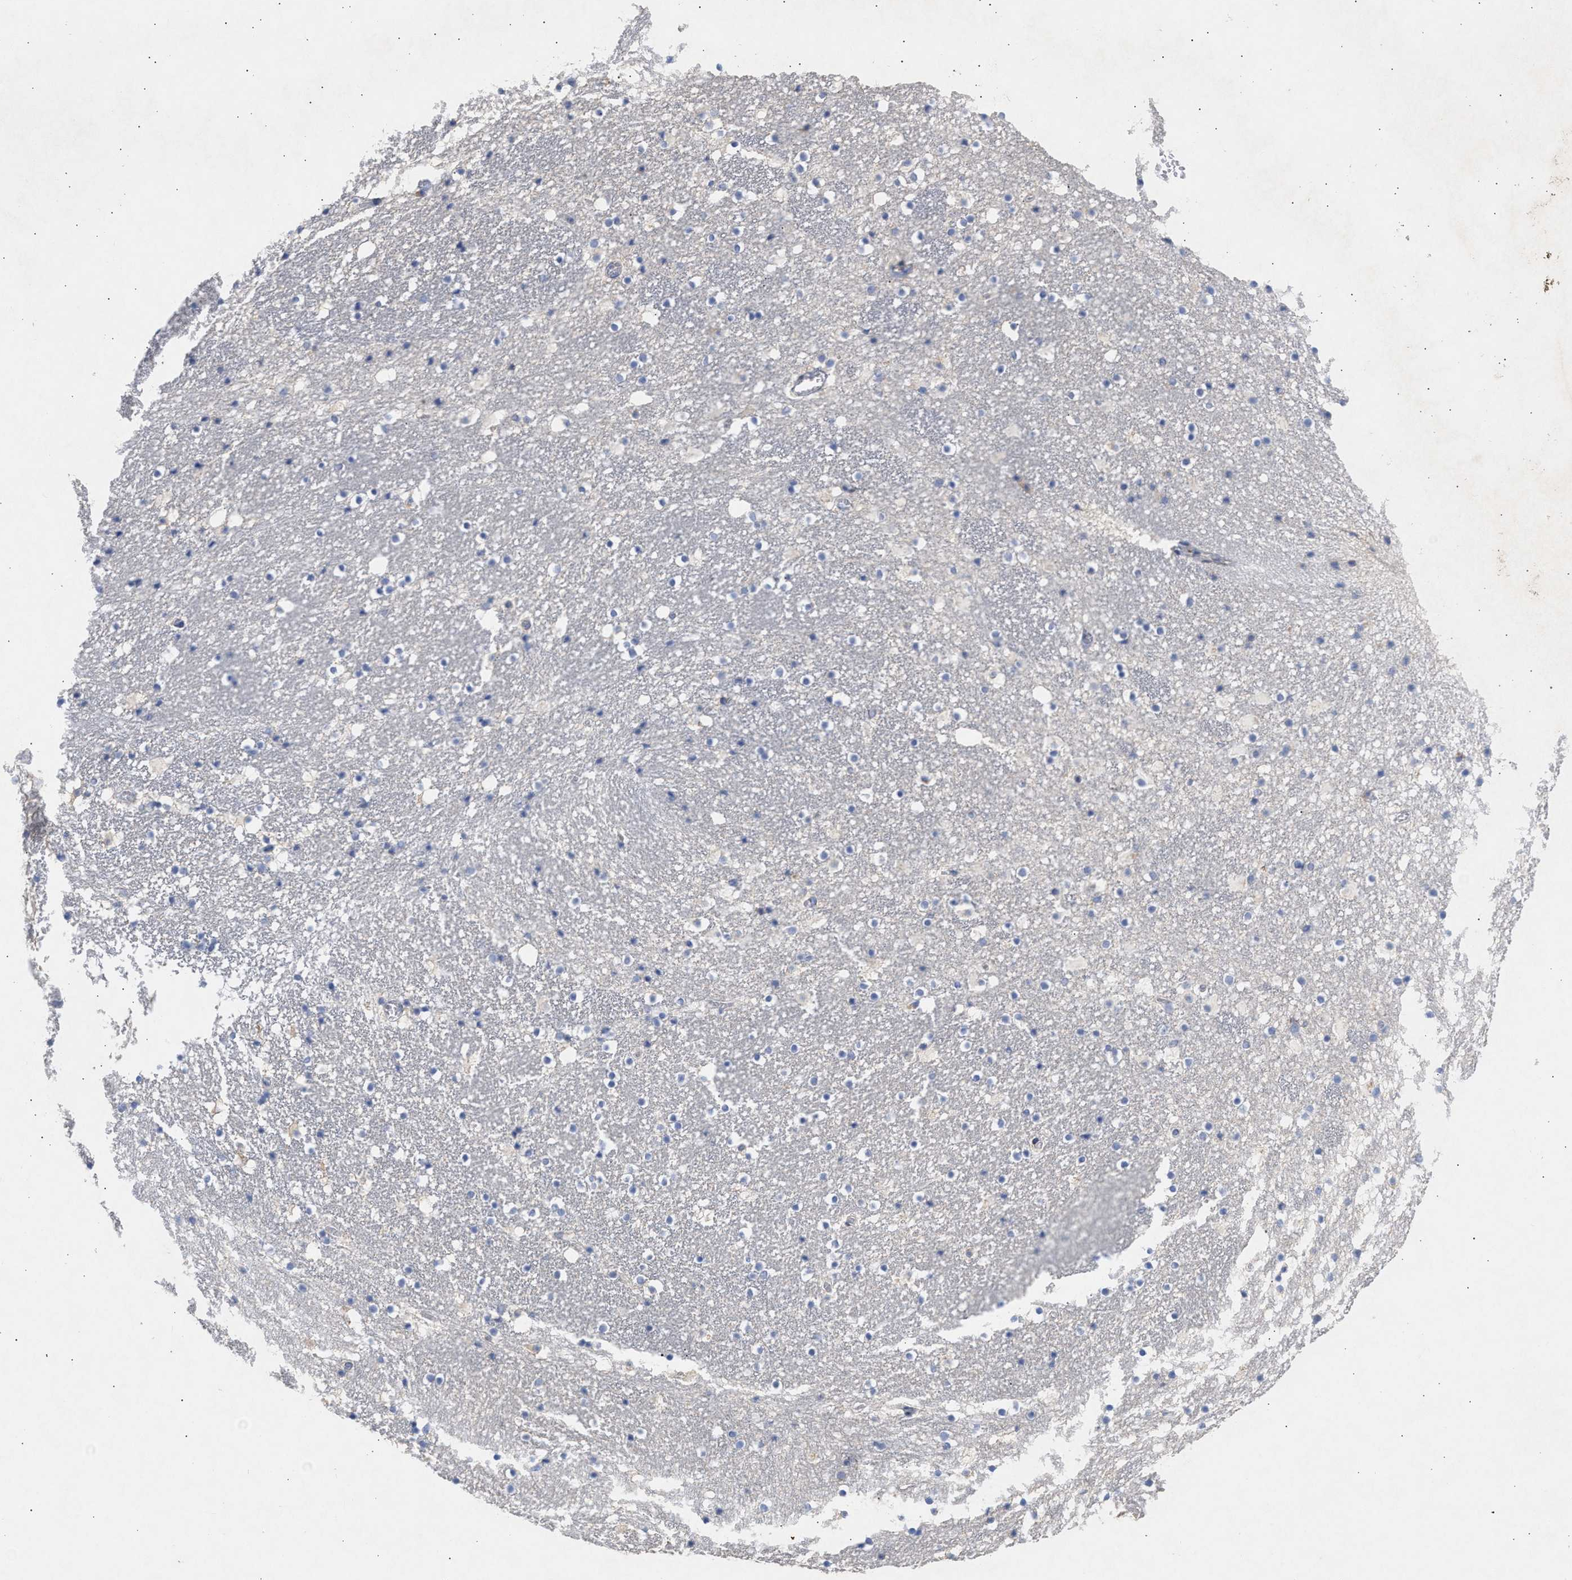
{"staining": {"intensity": "negative", "quantity": "none", "location": "none"}, "tissue": "caudate", "cell_type": "Glial cells", "image_type": "normal", "snomed": [{"axis": "morphology", "description": "Normal tissue, NOS"}, {"axis": "topography", "description": "Lateral ventricle wall"}], "caption": "A high-resolution image shows immunohistochemistry (IHC) staining of unremarkable caudate, which exhibits no significant positivity in glial cells.", "gene": "SELENOM", "patient": {"sex": "male", "age": 45}}